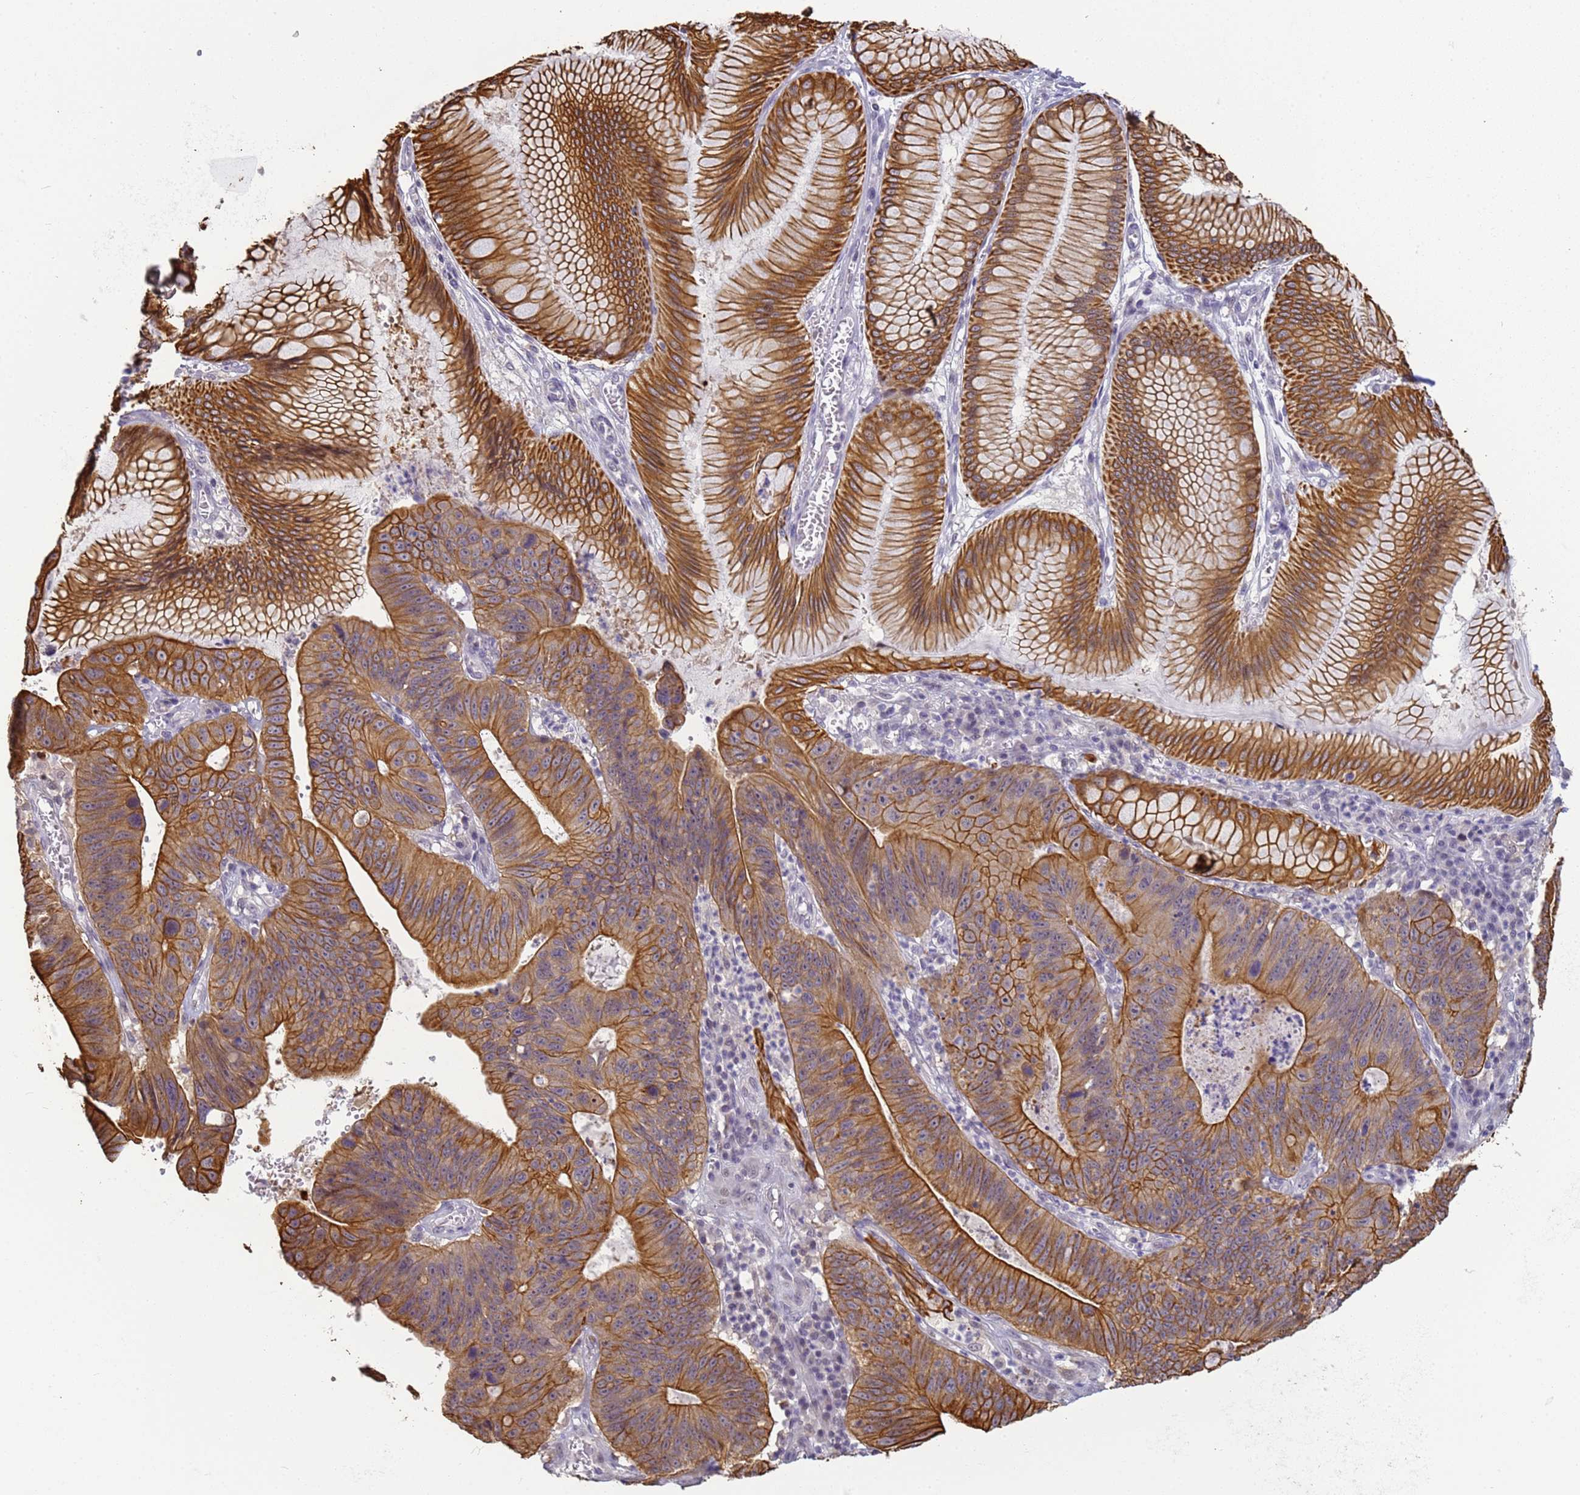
{"staining": {"intensity": "strong", "quantity": ">75%", "location": "cytoplasmic/membranous"}, "tissue": "stomach cancer", "cell_type": "Tumor cells", "image_type": "cancer", "snomed": [{"axis": "morphology", "description": "Adenocarcinoma, NOS"}, {"axis": "topography", "description": "Stomach"}], "caption": "This is an image of IHC staining of stomach cancer, which shows strong staining in the cytoplasmic/membranous of tumor cells.", "gene": "VWA3A", "patient": {"sex": "male", "age": 59}}